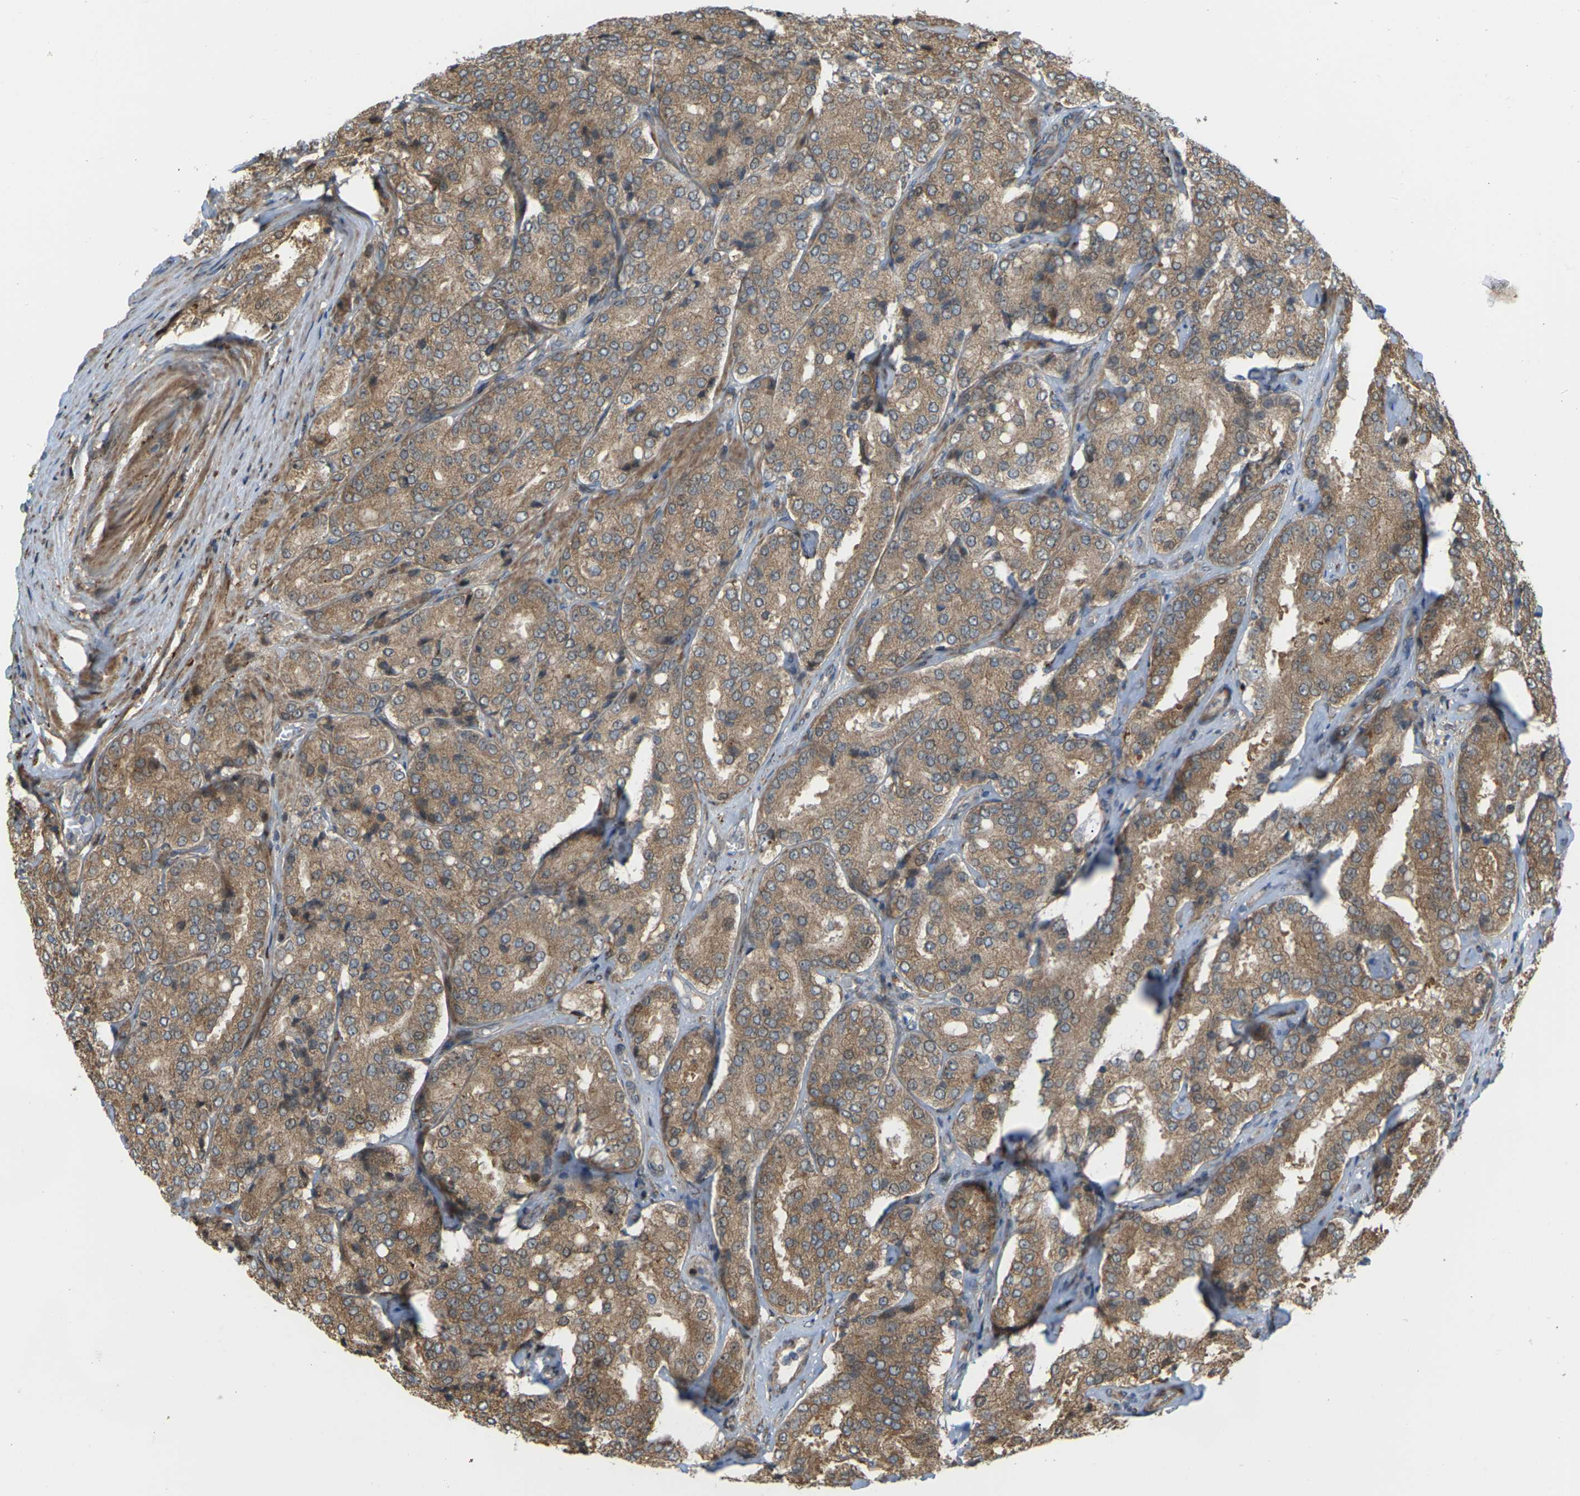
{"staining": {"intensity": "moderate", "quantity": ">75%", "location": "cytoplasmic/membranous,nuclear"}, "tissue": "prostate cancer", "cell_type": "Tumor cells", "image_type": "cancer", "snomed": [{"axis": "morphology", "description": "Adenocarcinoma, High grade"}, {"axis": "topography", "description": "Prostate"}], "caption": "Protein analysis of prostate cancer (high-grade adenocarcinoma) tissue demonstrates moderate cytoplasmic/membranous and nuclear staining in about >75% of tumor cells. The protein of interest is shown in brown color, while the nuclei are stained blue.", "gene": "ROBO1", "patient": {"sex": "male", "age": 65}}